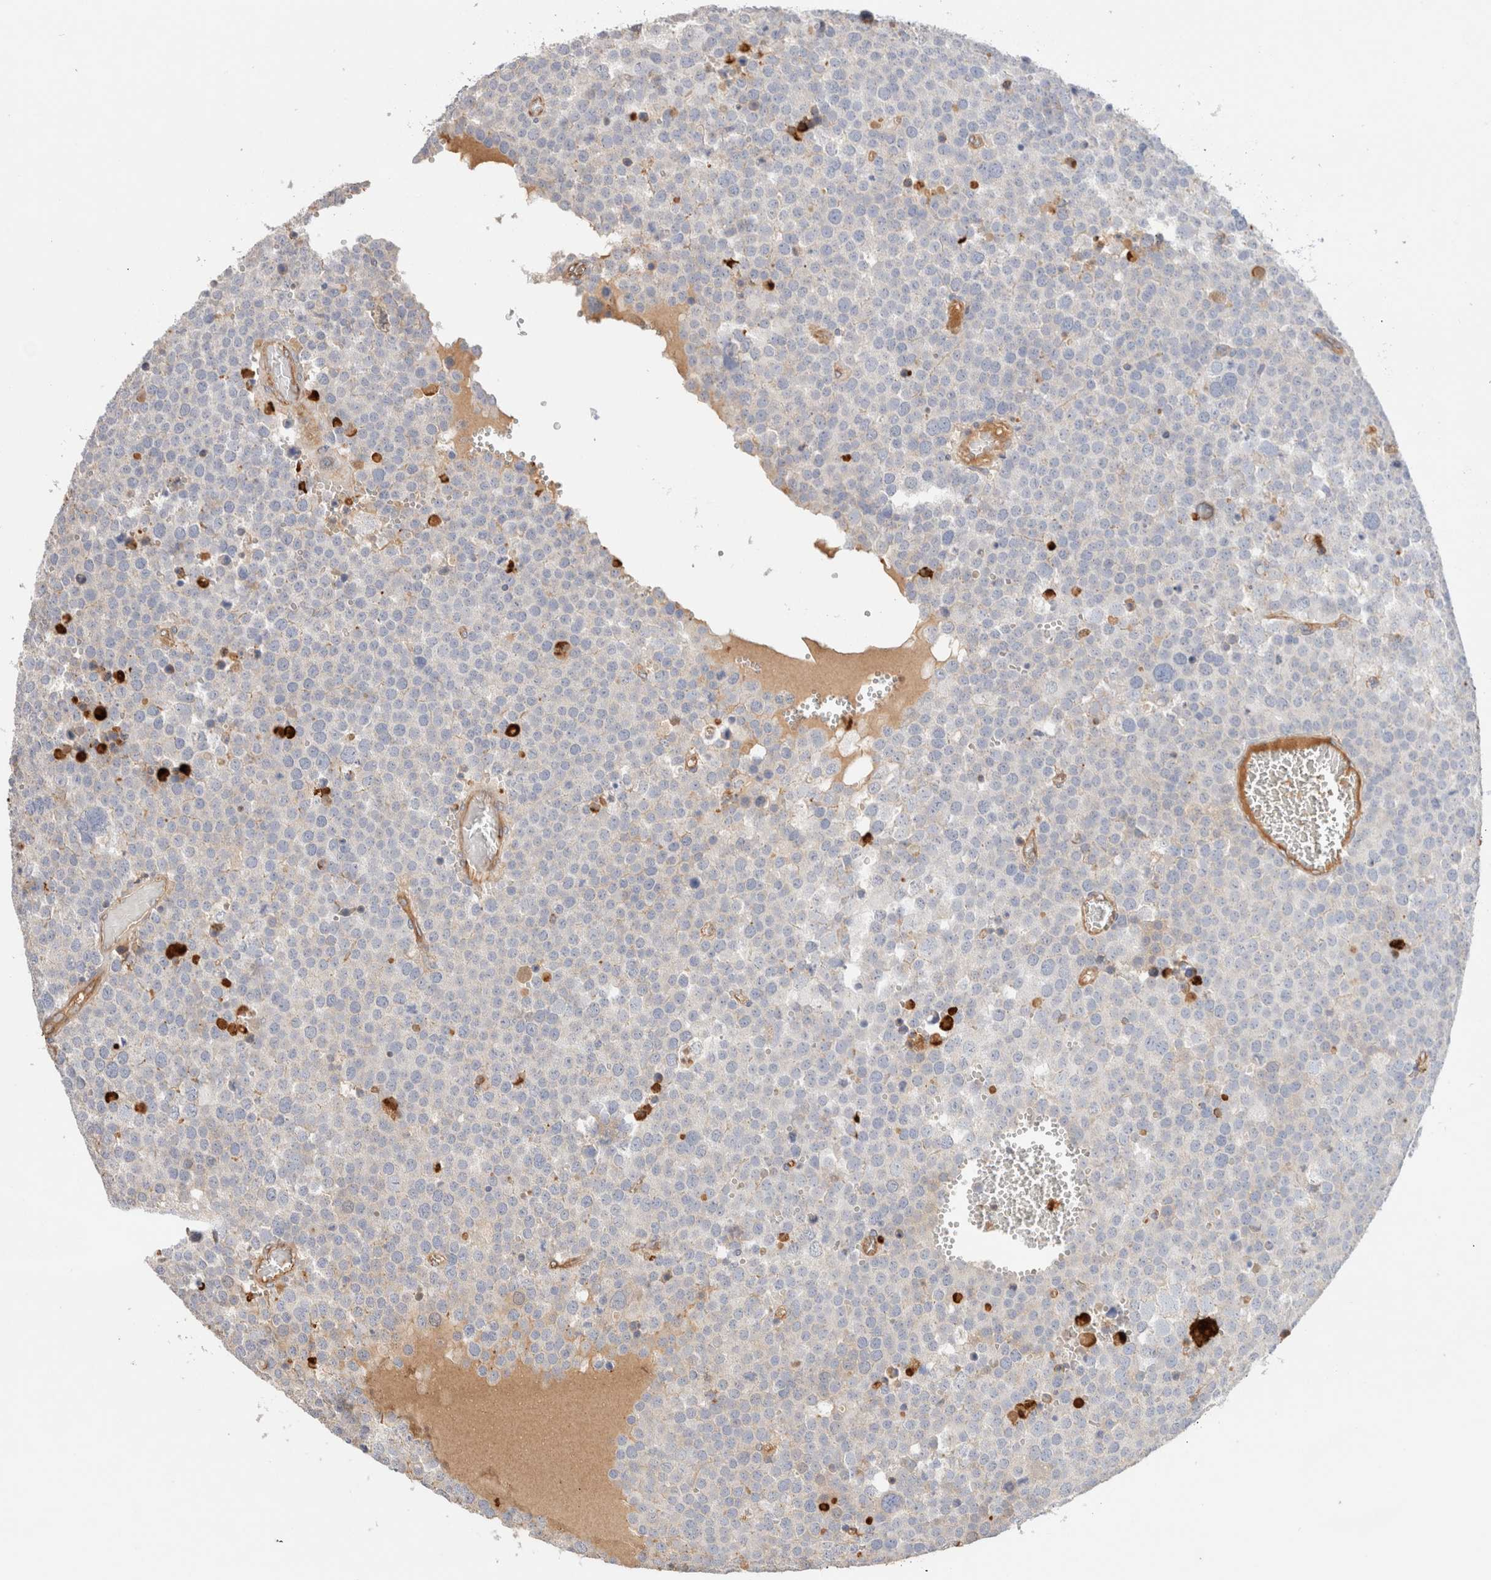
{"staining": {"intensity": "negative", "quantity": "none", "location": "none"}, "tissue": "testis cancer", "cell_type": "Tumor cells", "image_type": "cancer", "snomed": [{"axis": "morphology", "description": "Seminoma, NOS"}, {"axis": "topography", "description": "Testis"}], "caption": "Micrograph shows no protein expression in tumor cells of seminoma (testis) tissue.", "gene": "PROS1", "patient": {"sex": "male", "age": 71}}